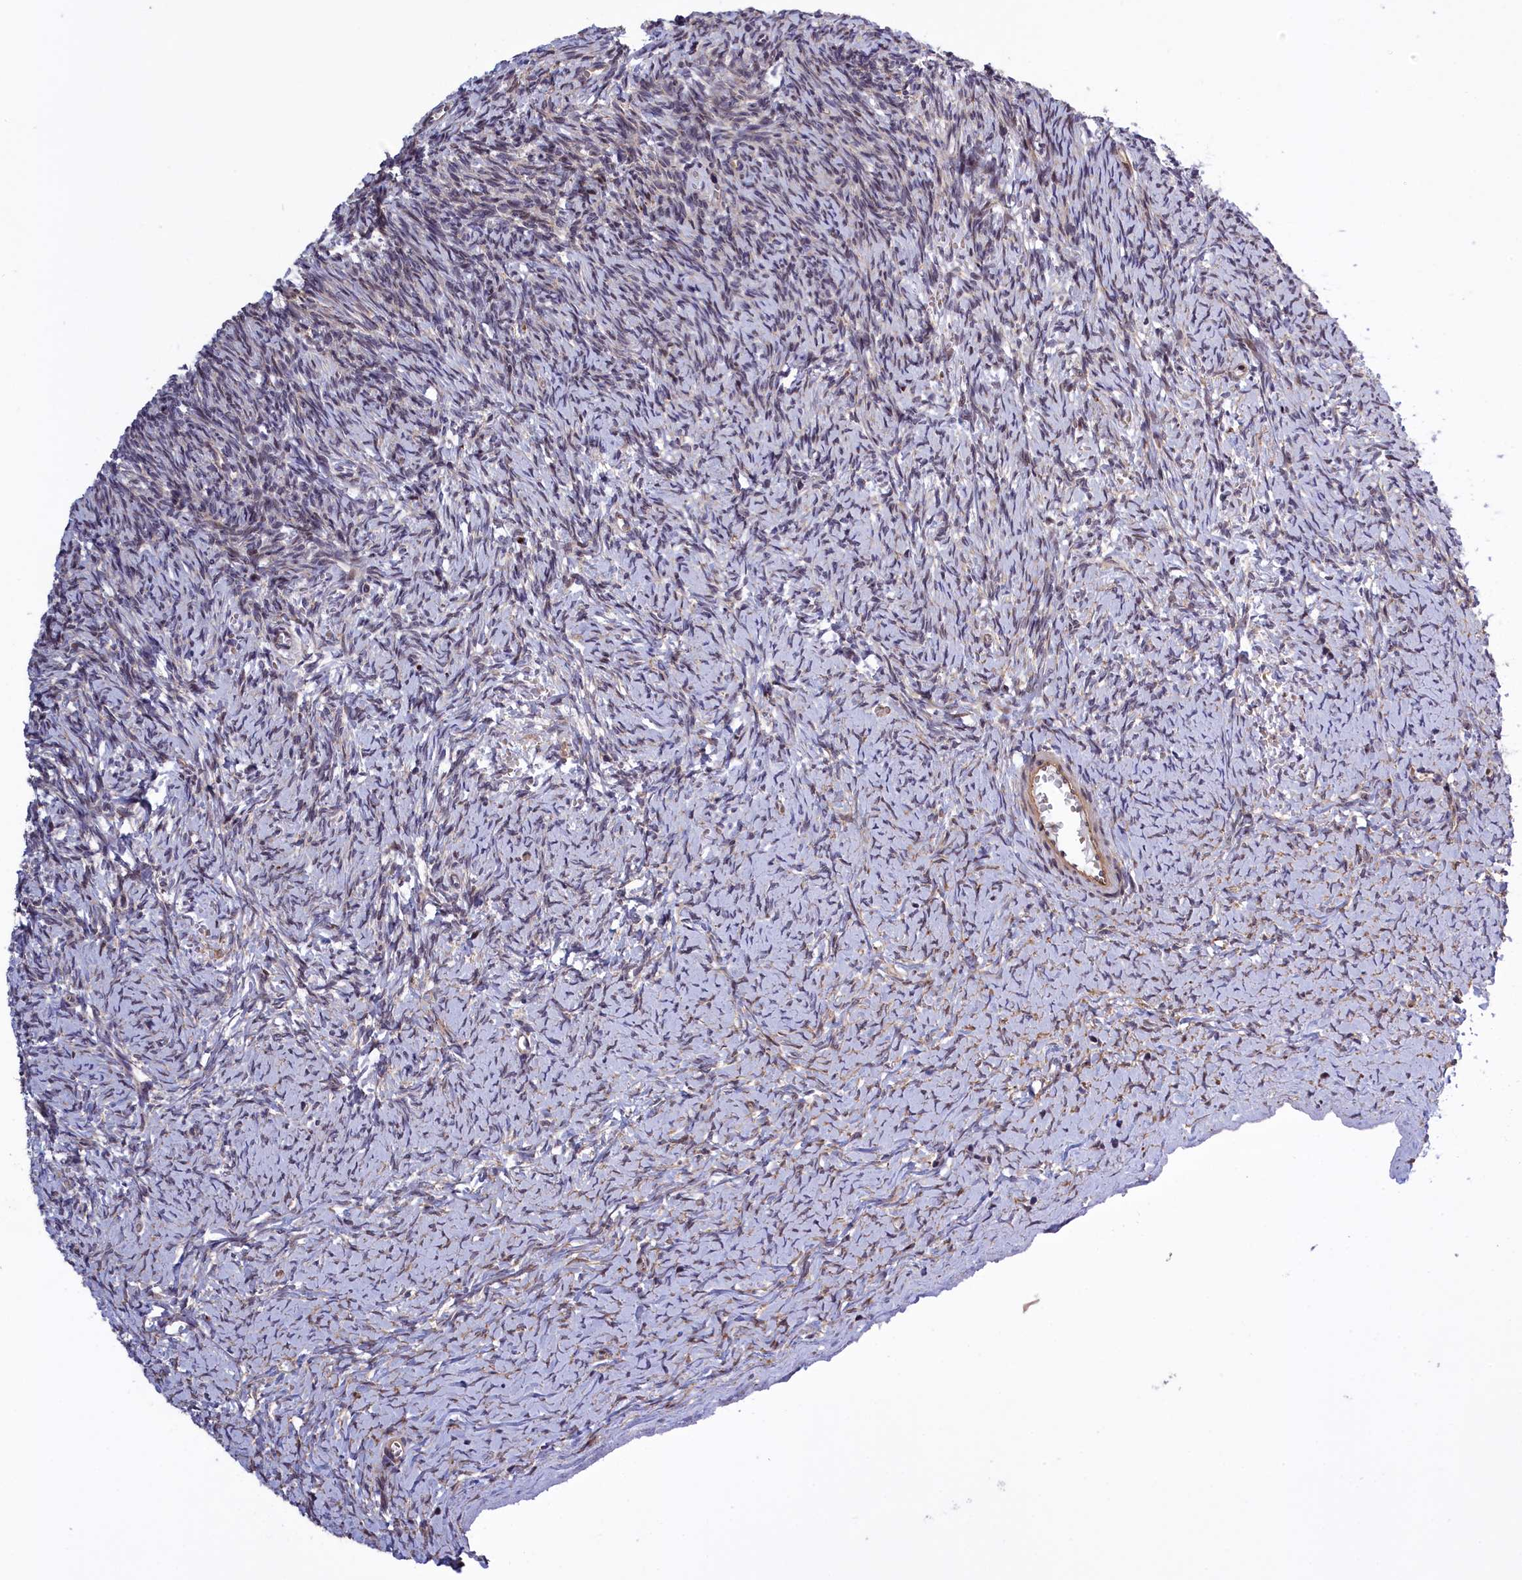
{"staining": {"intensity": "negative", "quantity": "none", "location": "none"}, "tissue": "ovary", "cell_type": "Ovarian stroma cells", "image_type": "normal", "snomed": [{"axis": "morphology", "description": "Normal tissue, NOS"}, {"axis": "topography", "description": "Ovary"}], "caption": "This photomicrograph is of normal ovary stained with immunohistochemistry to label a protein in brown with the nuclei are counter-stained blue. There is no expression in ovarian stroma cells.", "gene": "DDX60L", "patient": {"sex": "female", "age": 39}}